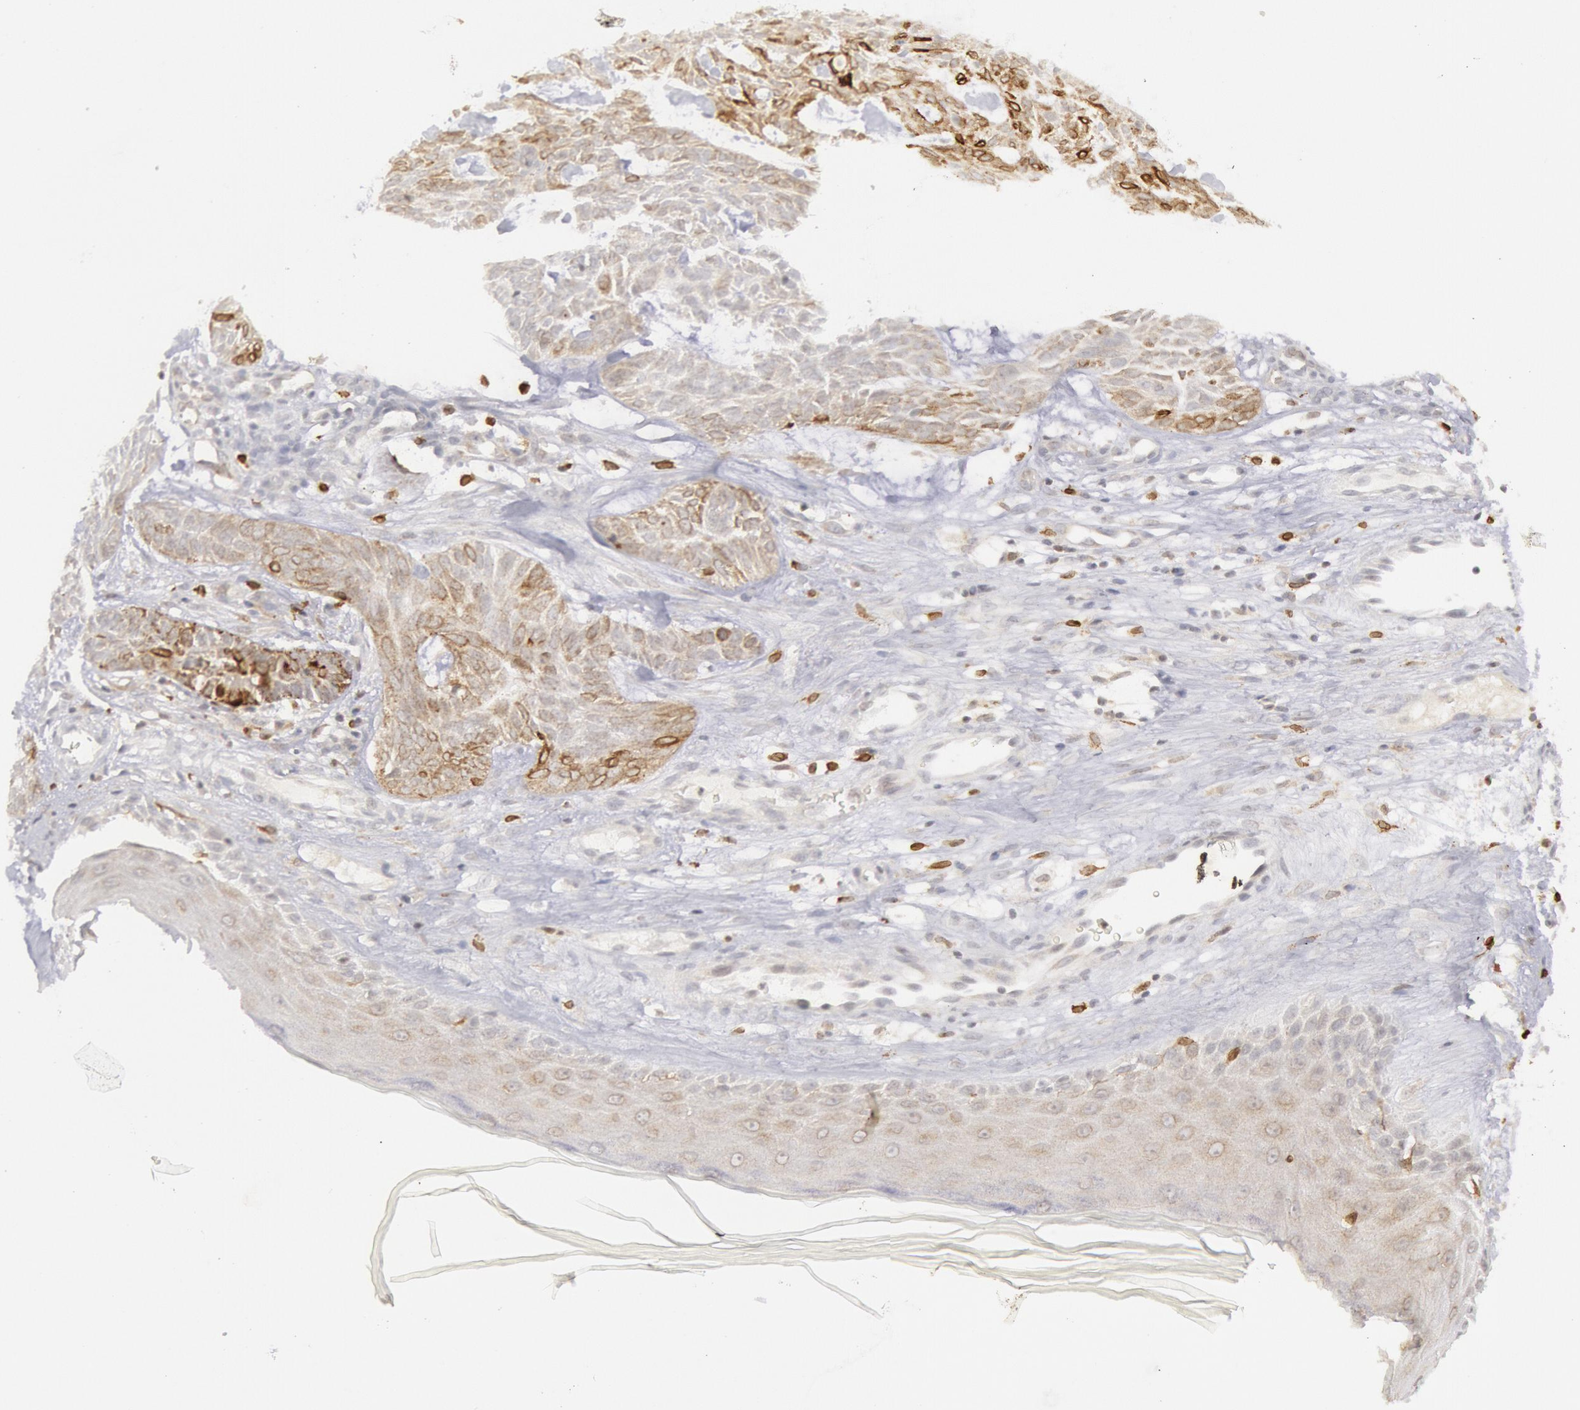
{"staining": {"intensity": "moderate", "quantity": "<25%", "location": "cytoplasmic/membranous"}, "tissue": "skin cancer", "cell_type": "Tumor cells", "image_type": "cancer", "snomed": [{"axis": "morphology", "description": "Basal cell carcinoma"}, {"axis": "topography", "description": "Skin"}], "caption": "Basal cell carcinoma (skin) stained for a protein demonstrates moderate cytoplasmic/membranous positivity in tumor cells.", "gene": "PTGS2", "patient": {"sex": "male", "age": 75}}